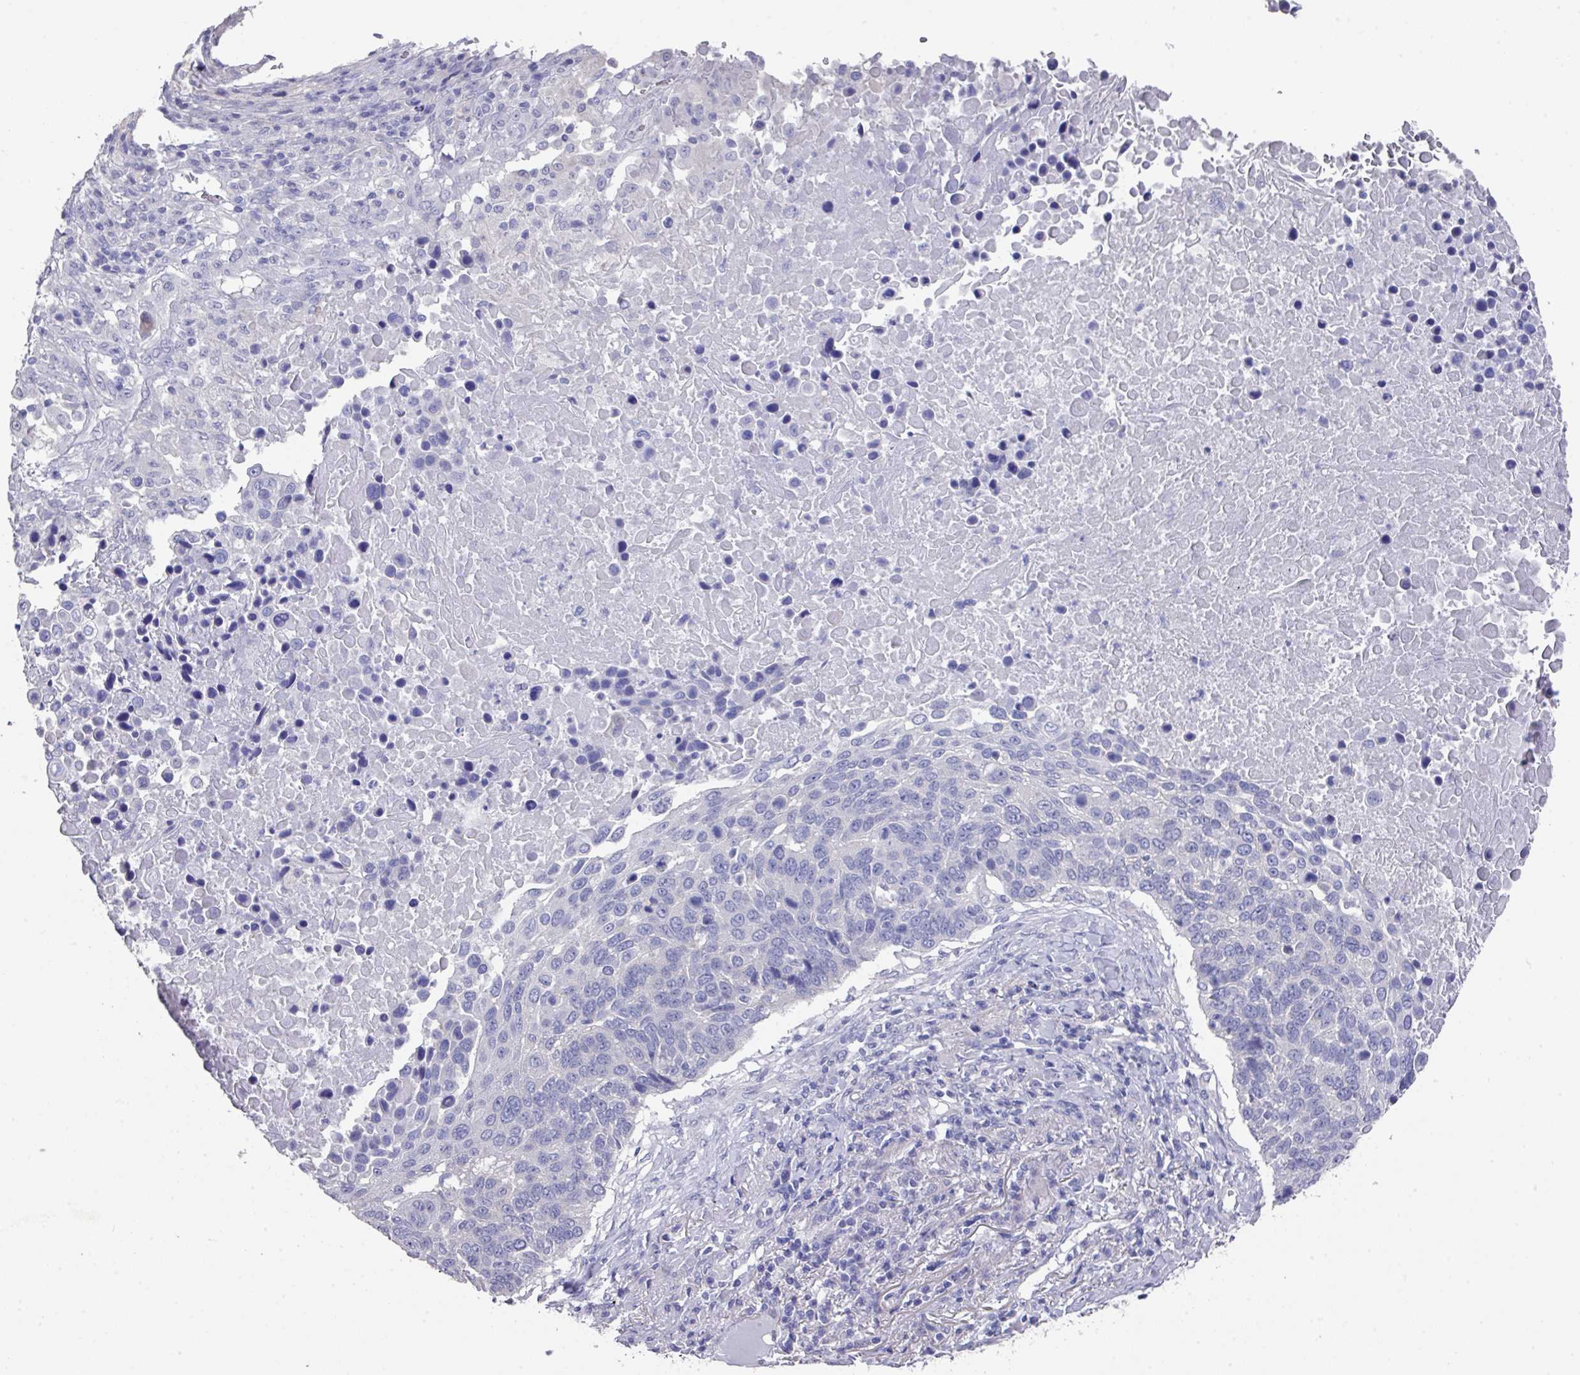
{"staining": {"intensity": "negative", "quantity": "none", "location": "none"}, "tissue": "lung cancer", "cell_type": "Tumor cells", "image_type": "cancer", "snomed": [{"axis": "morphology", "description": "Normal tissue, NOS"}, {"axis": "morphology", "description": "Squamous cell carcinoma, NOS"}, {"axis": "topography", "description": "Lymph node"}, {"axis": "topography", "description": "Lung"}], "caption": "The IHC micrograph has no significant staining in tumor cells of lung cancer (squamous cell carcinoma) tissue.", "gene": "DAZL", "patient": {"sex": "male", "age": 66}}